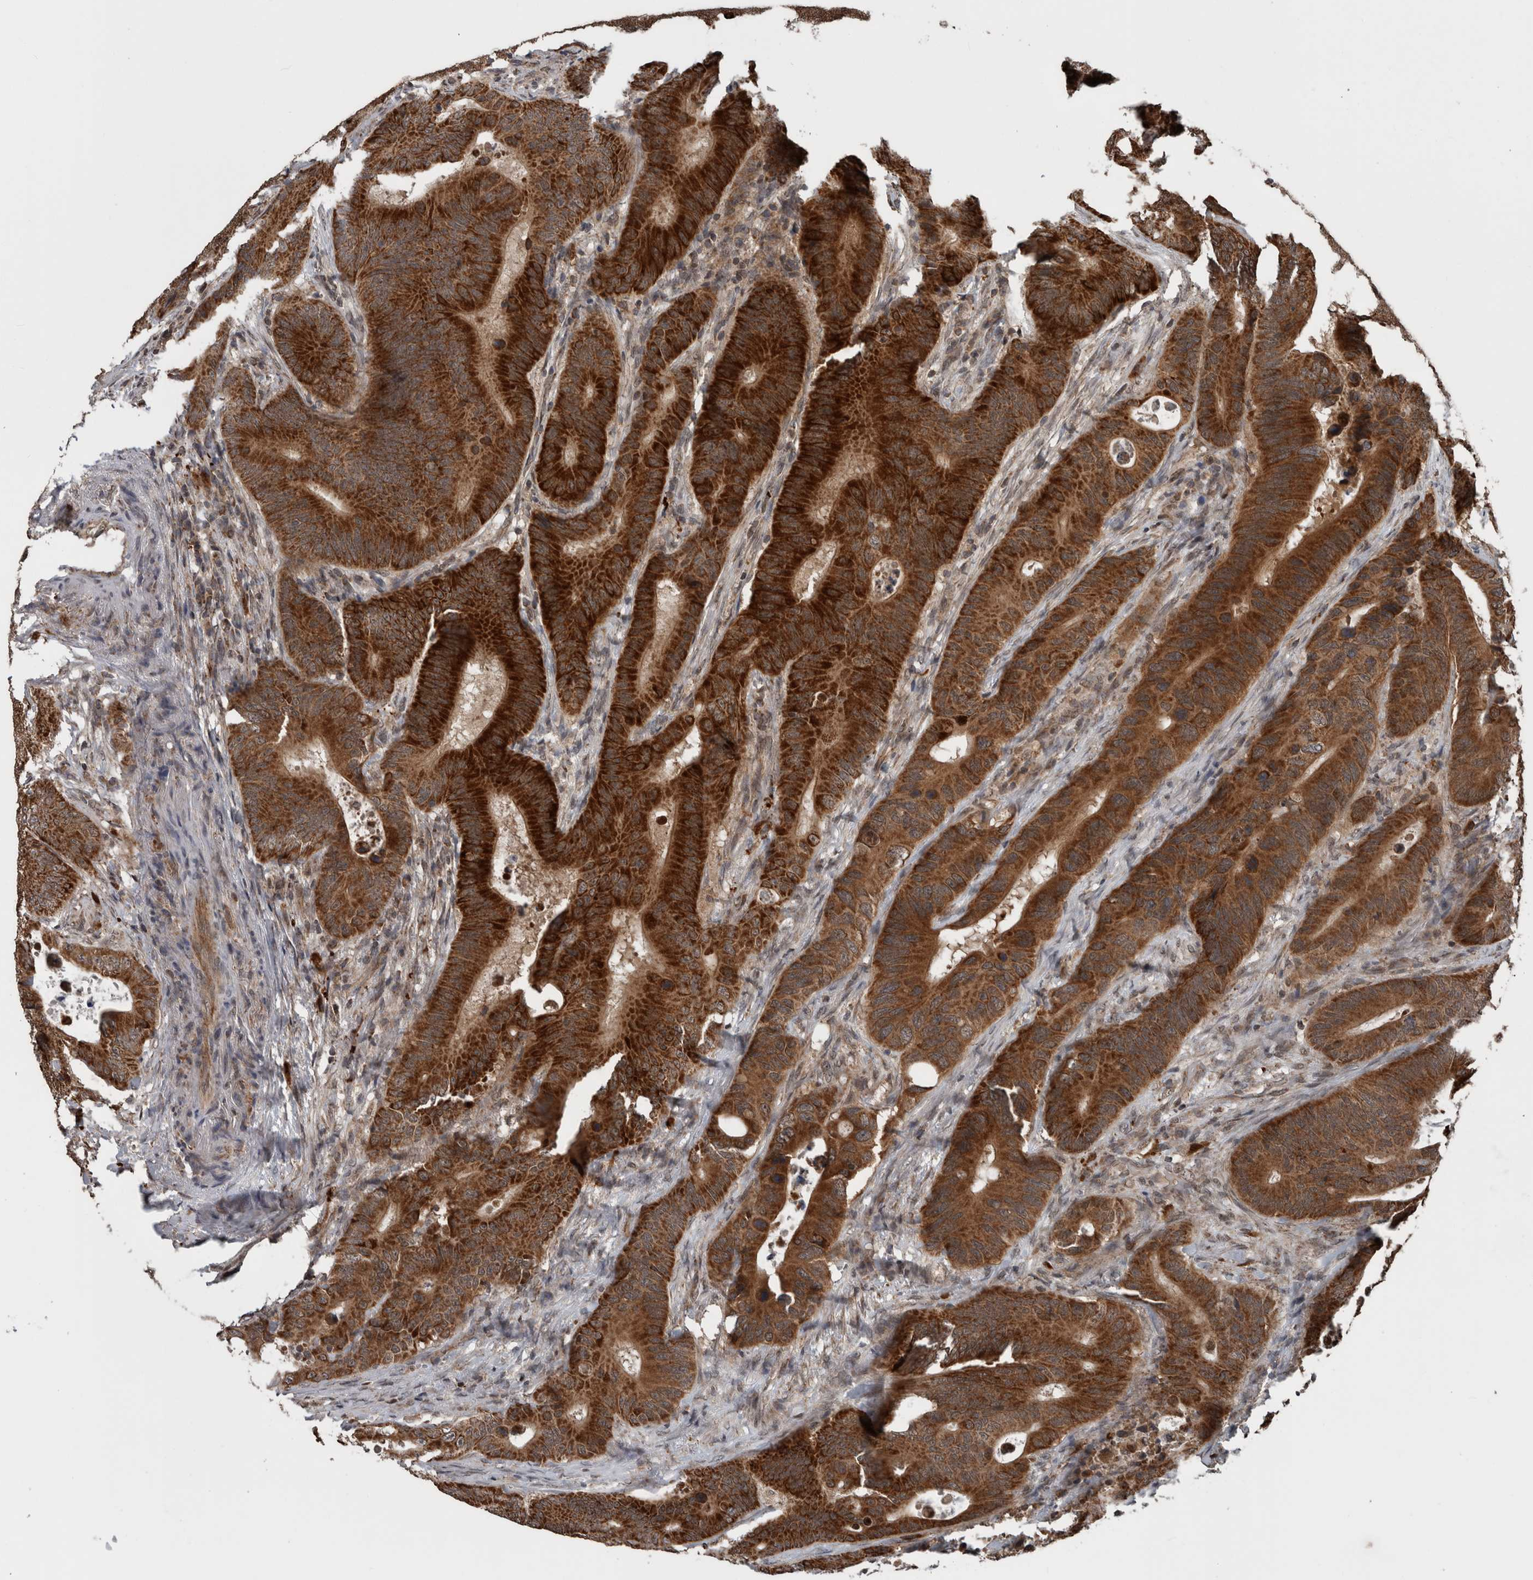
{"staining": {"intensity": "strong", "quantity": ">75%", "location": "cytoplasmic/membranous"}, "tissue": "colorectal cancer", "cell_type": "Tumor cells", "image_type": "cancer", "snomed": [{"axis": "morphology", "description": "Adenocarcinoma, NOS"}, {"axis": "topography", "description": "Colon"}], "caption": "Protein expression analysis of colorectal cancer (adenocarcinoma) exhibits strong cytoplasmic/membranous positivity in about >75% of tumor cells.", "gene": "ENY2", "patient": {"sex": "male", "age": 83}}